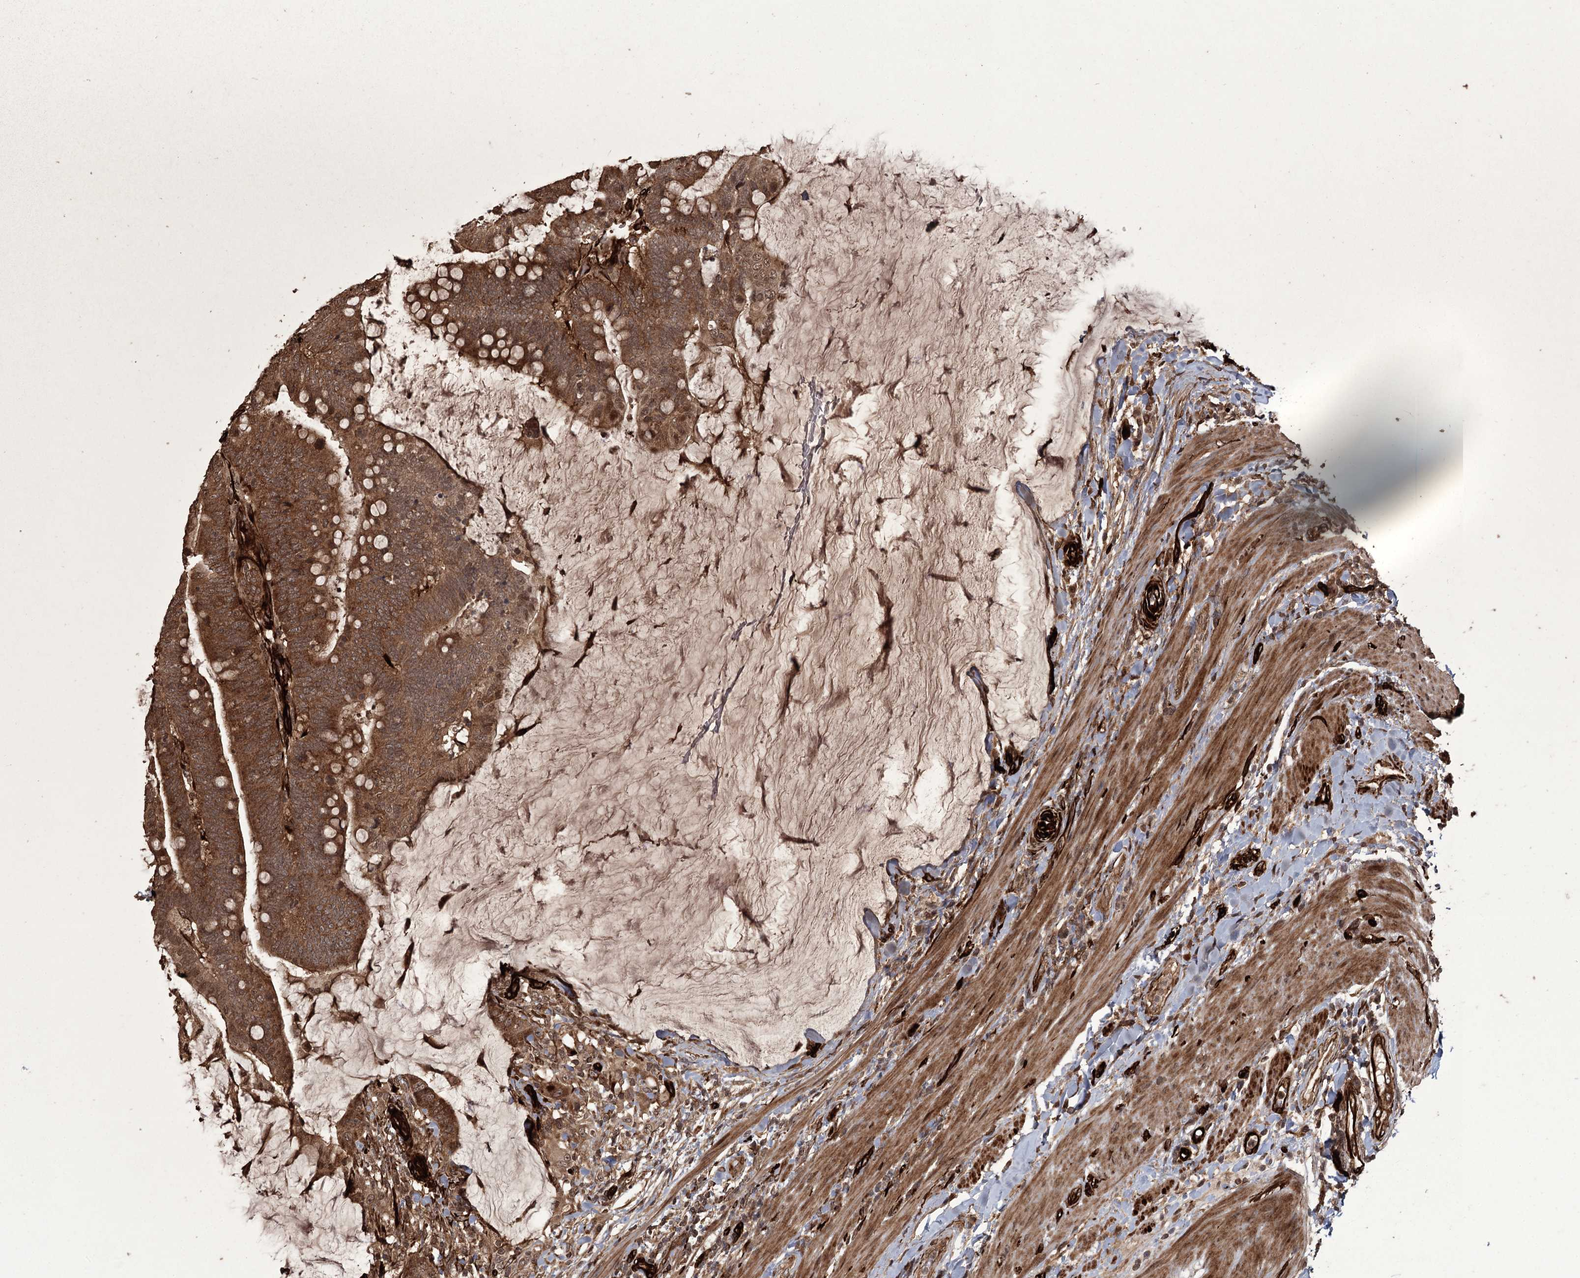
{"staining": {"intensity": "strong", "quantity": ">75%", "location": "cytoplasmic/membranous,nuclear"}, "tissue": "colorectal cancer", "cell_type": "Tumor cells", "image_type": "cancer", "snomed": [{"axis": "morphology", "description": "Adenocarcinoma, NOS"}, {"axis": "topography", "description": "Colon"}], "caption": "Colorectal cancer (adenocarcinoma) stained with DAB immunohistochemistry (IHC) displays high levels of strong cytoplasmic/membranous and nuclear staining in about >75% of tumor cells.", "gene": "RPAP3", "patient": {"sex": "female", "age": 66}}